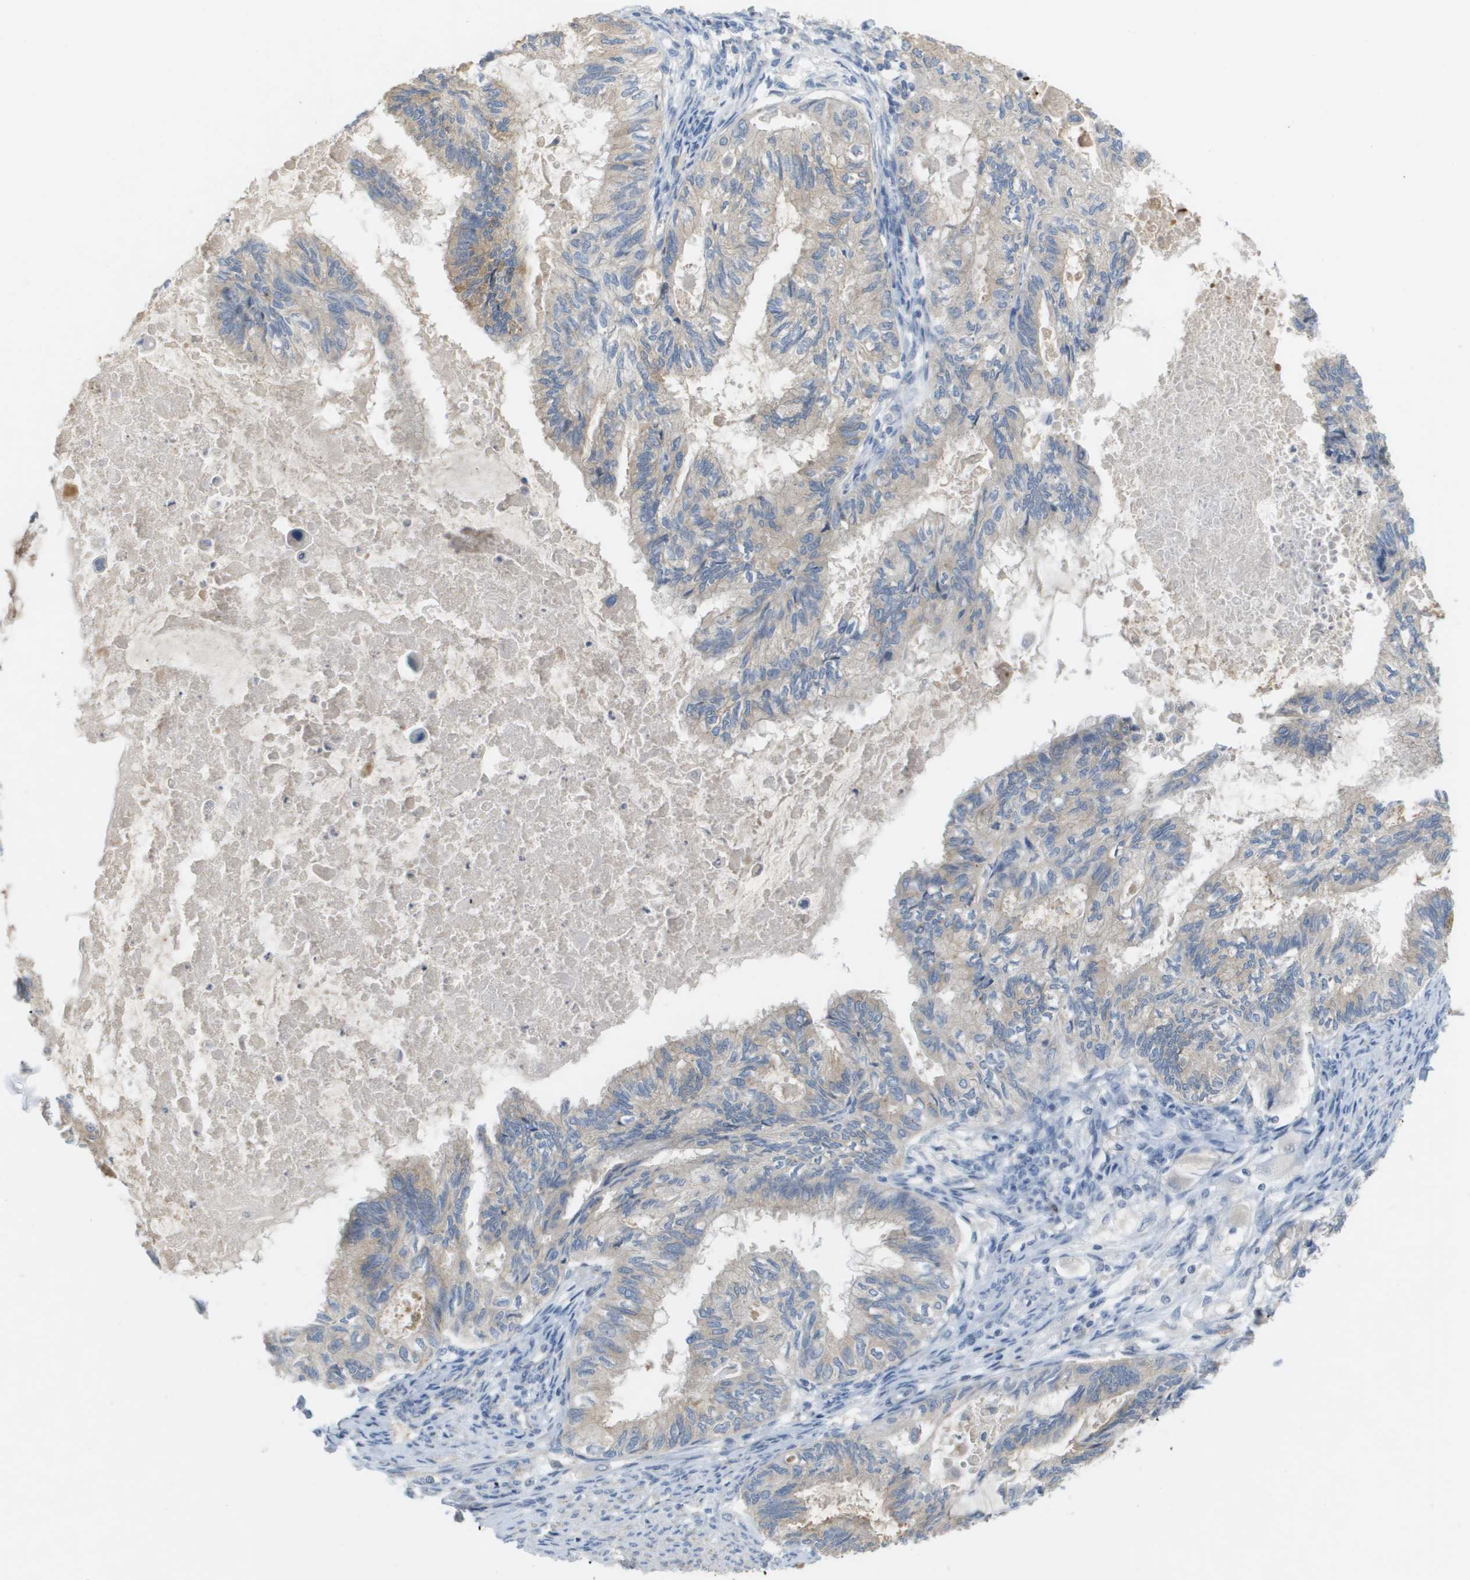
{"staining": {"intensity": "weak", "quantity": "<25%", "location": "cytoplasmic/membranous"}, "tissue": "cervical cancer", "cell_type": "Tumor cells", "image_type": "cancer", "snomed": [{"axis": "morphology", "description": "Normal tissue, NOS"}, {"axis": "morphology", "description": "Adenocarcinoma, NOS"}, {"axis": "topography", "description": "Cervix"}, {"axis": "topography", "description": "Endometrium"}], "caption": "A photomicrograph of human adenocarcinoma (cervical) is negative for staining in tumor cells.", "gene": "UBA5", "patient": {"sex": "female", "age": 86}}